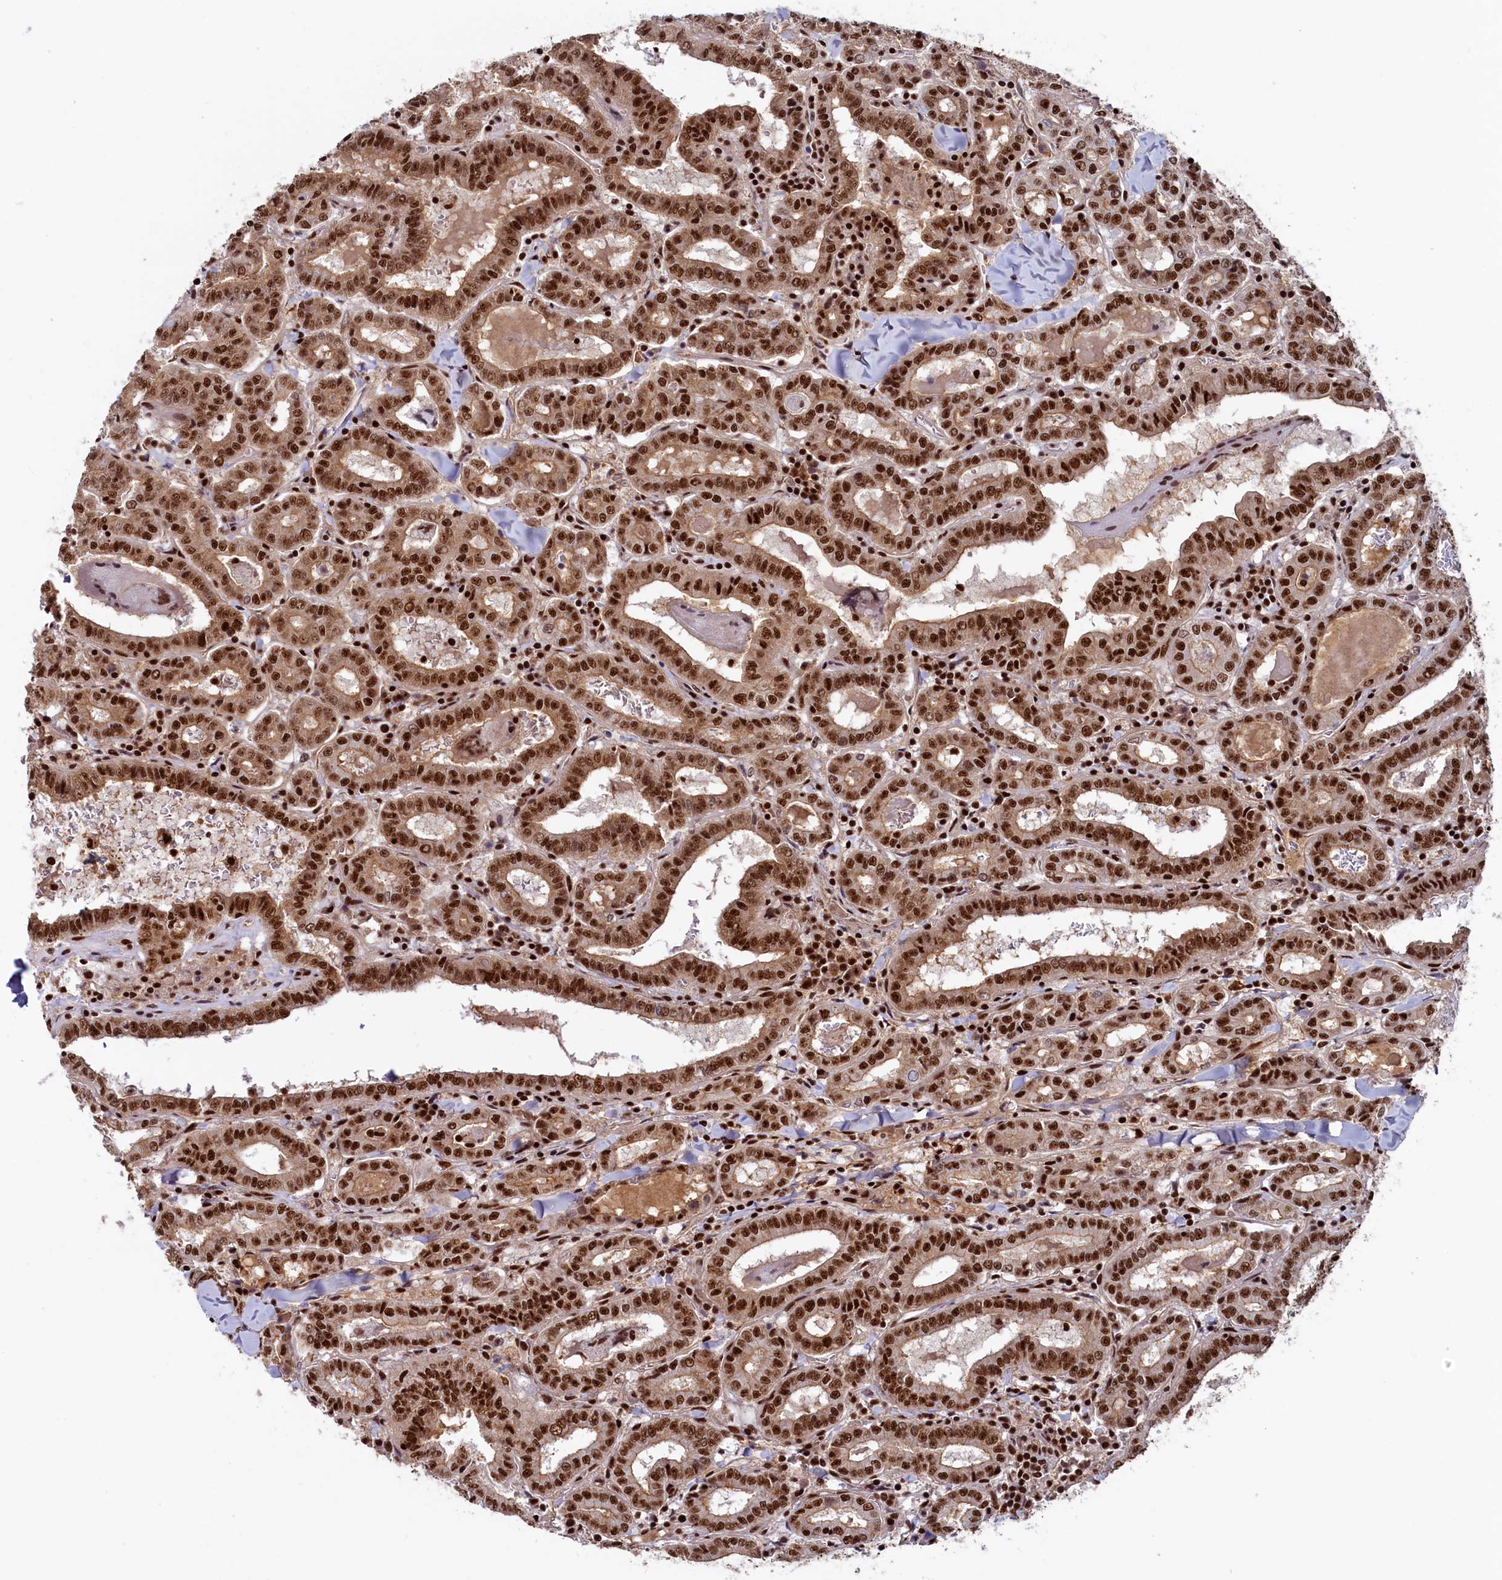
{"staining": {"intensity": "strong", "quantity": ">75%", "location": "cytoplasmic/membranous,nuclear"}, "tissue": "thyroid cancer", "cell_type": "Tumor cells", "image_type": "cancer", "snomed": [{"axis": "morphology", "description": "Papillary adenocarcinoma, NOS"}, {"axis": "topography", "description": "Thyroid gland"}], "caption": "Immunohistochemistry (IHC) of thyroid cancer displays high levels of strong cytoplasmic/membranous and nuclear expression in approximately >75% of tumor cells.", "gene": "ZC3H18", "patient": {"sex": "female", "age": 72}}